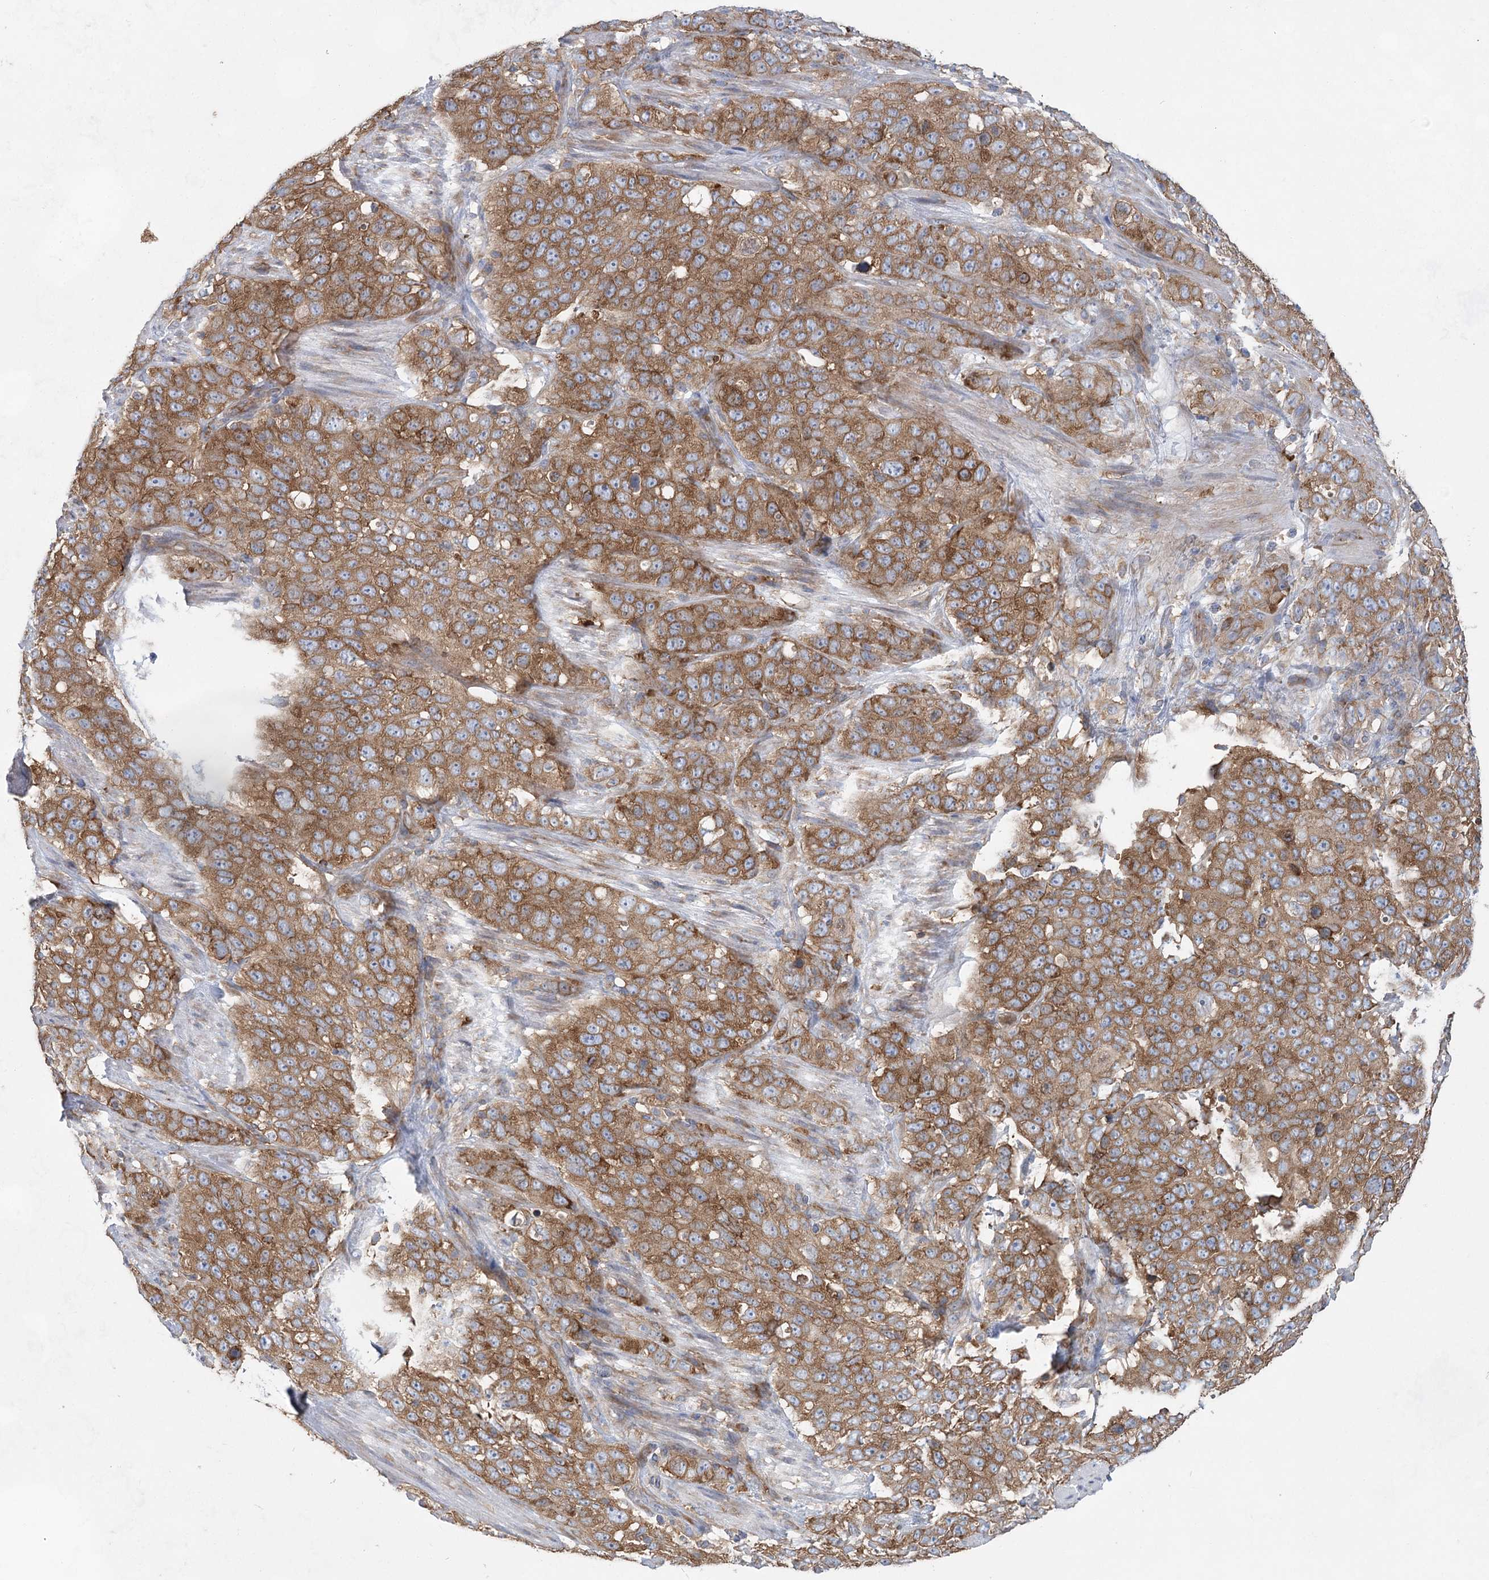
{"staining": {"intensity": "moderate", "quantity": ">75%", "location": "cytoplasmic/membranous"}, "tissue": "stomach cancer", "cell_type": "Tumor cells", "image_type": "cancer", "snomed": [{"axis": "morphology", "description": "Adenocarcinoma, NOS"}, {"axis": "topography", "description": "Stomach"}], "caption": "Immunohistochemical staining of adenocarcinoma (stomach) exhibits medium levels of moderate cytoplasmic/membranous expression in approximately >75% of tumor cells. Using DAB (brown) and hematoxylin (blue) stains, captured at high magnification using brightfield microscopy.", "gene": "EIF3A", "patient": {"sex": "male", "age": 48}}